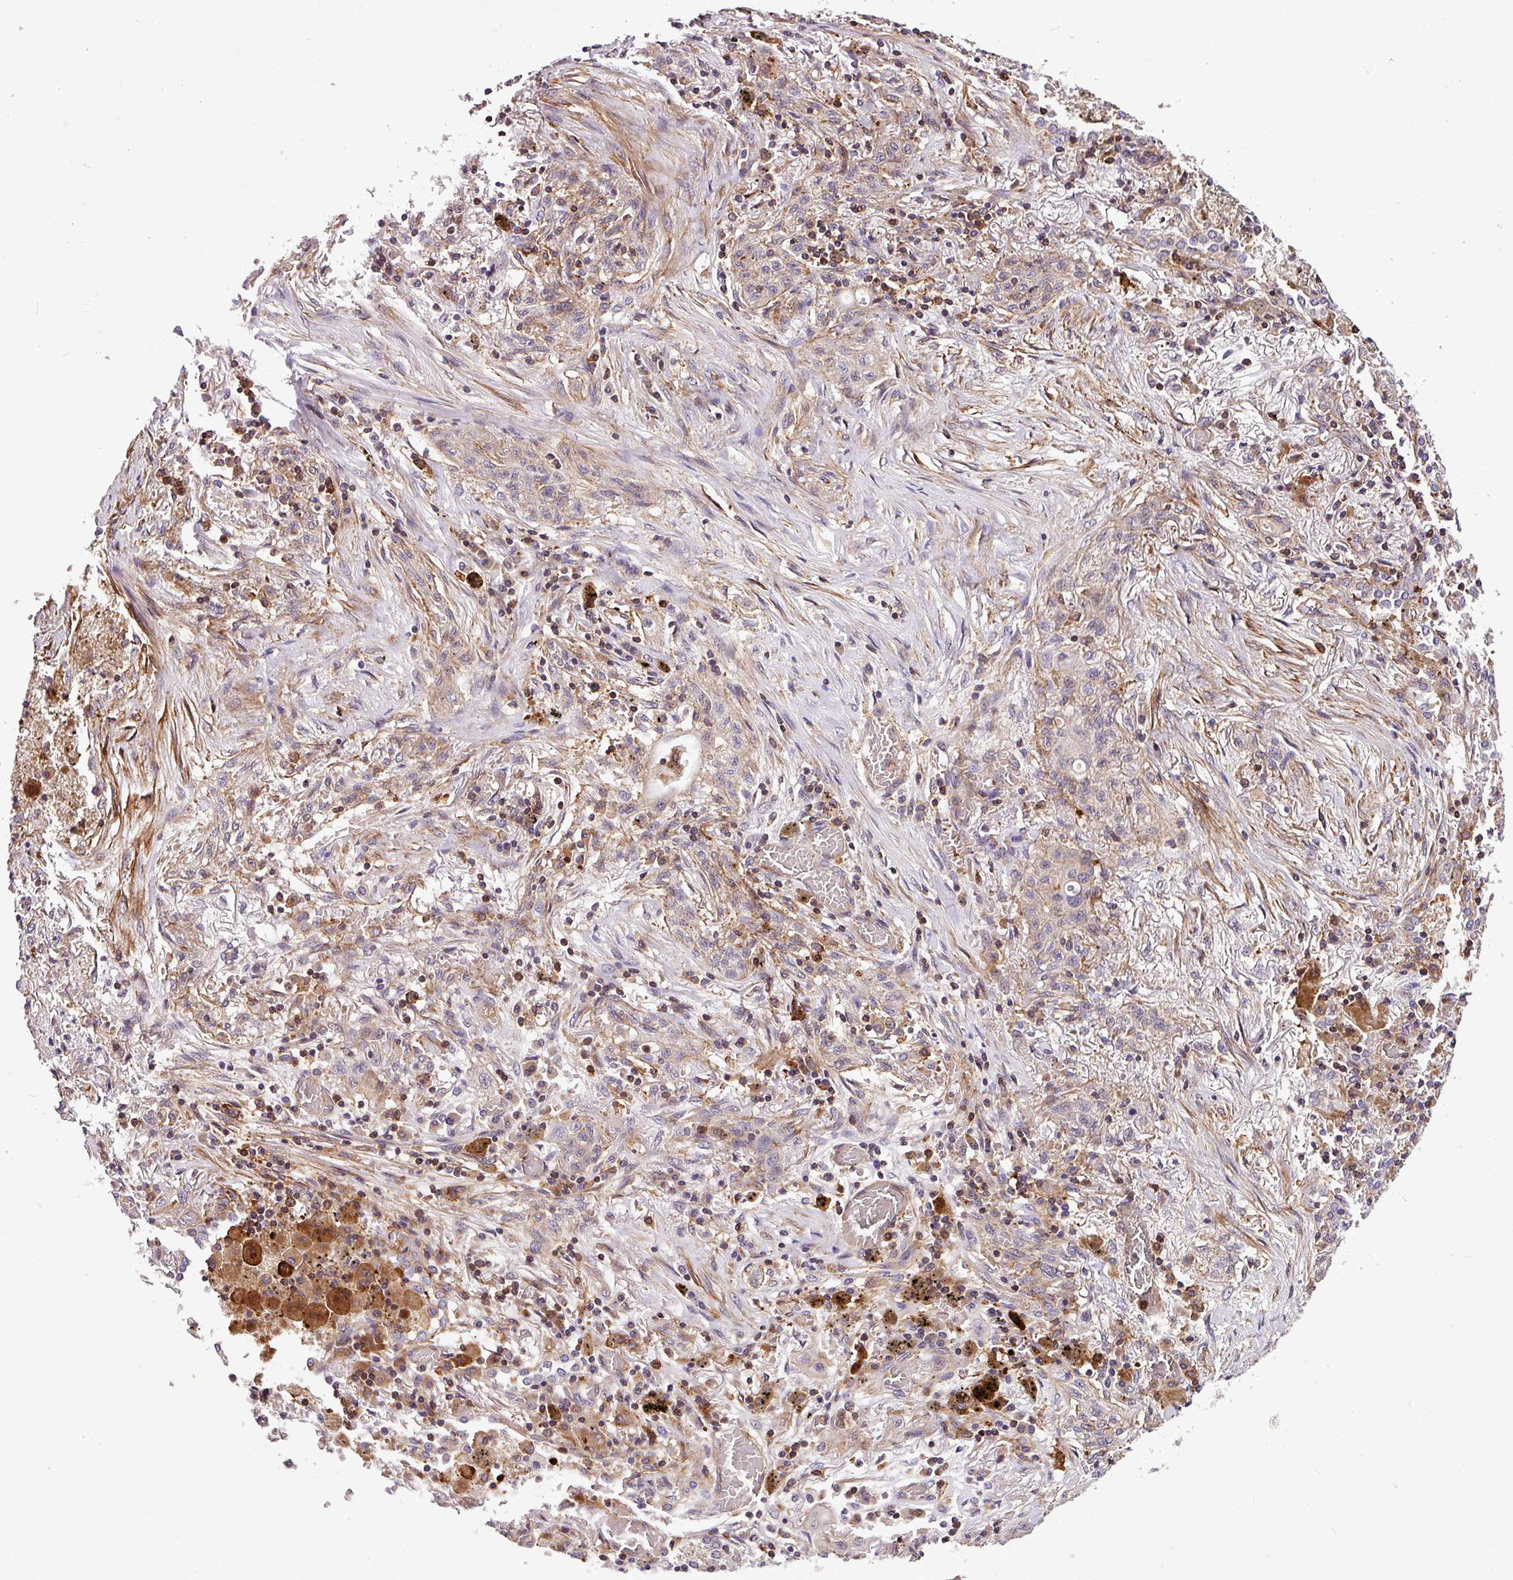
{"staining": {"intensity": "weak", "quantity": "<25%", "location": "cytoplasmic/membranous"}, "tissue": "lung cancer", "cell_type": "Tumor cells", "image_type": "cancer", "snomed": [{"axis": "morphology", "description": "Squamous cell carcinoma, NOS"}, {"axis": "topography", "description": "Lung"}], "caption": "IHC histopathology image of neoplastic tissue: human lung squamous cell carcinoma stained with DAB reveals no significant protein positivity in tumor cells. (Stains: DAB immunohistochemistry with hematoxylin counter stain, Microscopy: brightfield microscopy at high magnification).", "gene": "CASS4", "patient": {"sex": "female", "age": 47}}